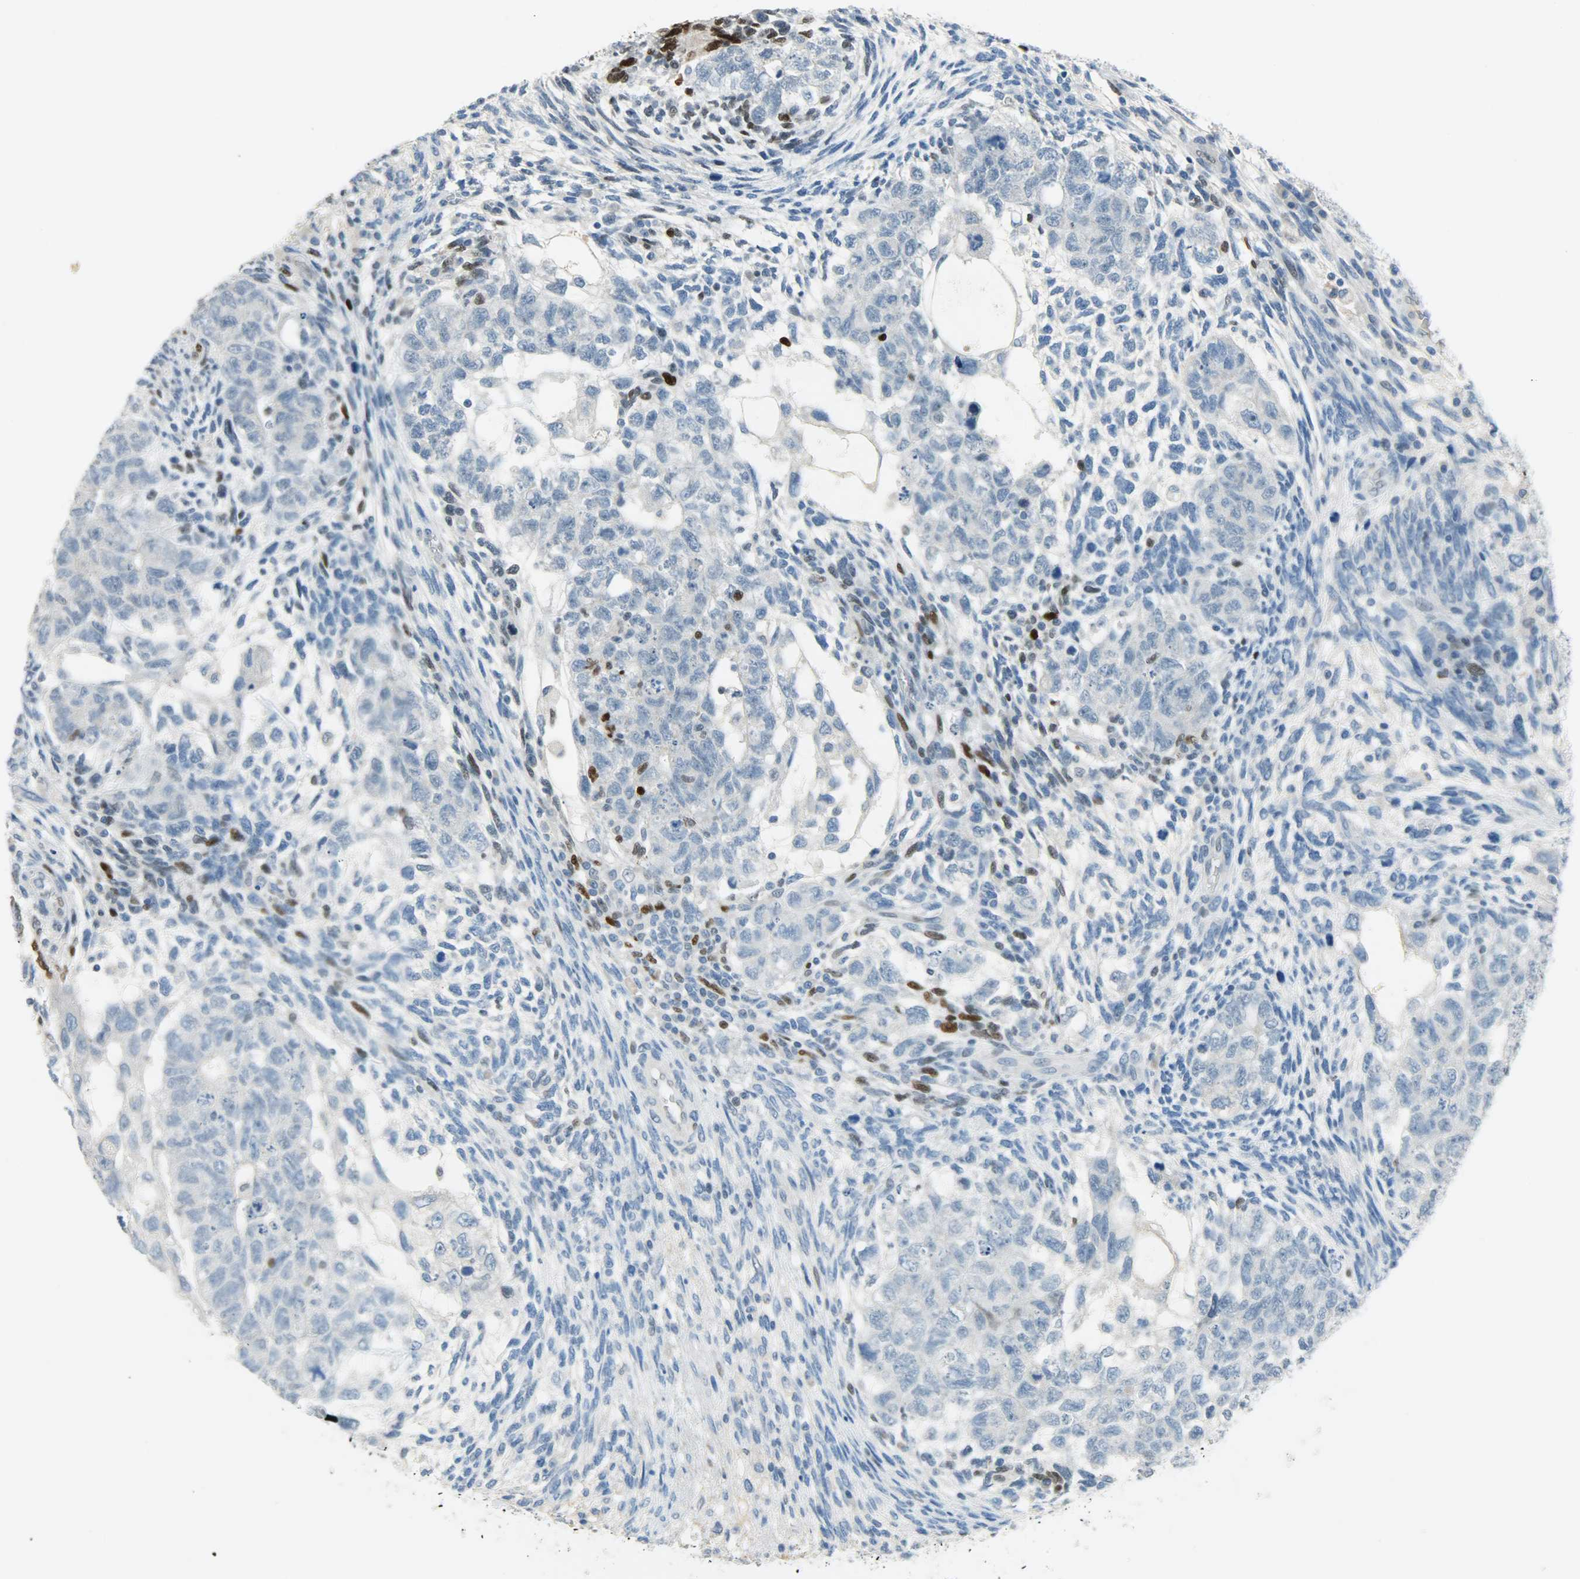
{"staining": {"intensity": "negative", "quantity": "none", "location": "none"}, "tissue": "testis cancer", "cell_type": "Tumor cells", "image_type": "cancer", "snomed": [{"axis": "morphology", "description": "Normal tissue, NOS"}, {"axis": "morphology", "description": "Carcinoma, Embryonal, NOS"}, {"axis": "topography", "description": "Testis"}], "caption": "This micrograph is of testis cancer stained with IHC to label a protein in brown with the nuclei are counter-stained blue. There is no staining in tumor cells.", "gene": "JUNB", "patient": {"sex": "male", "age": 36}}